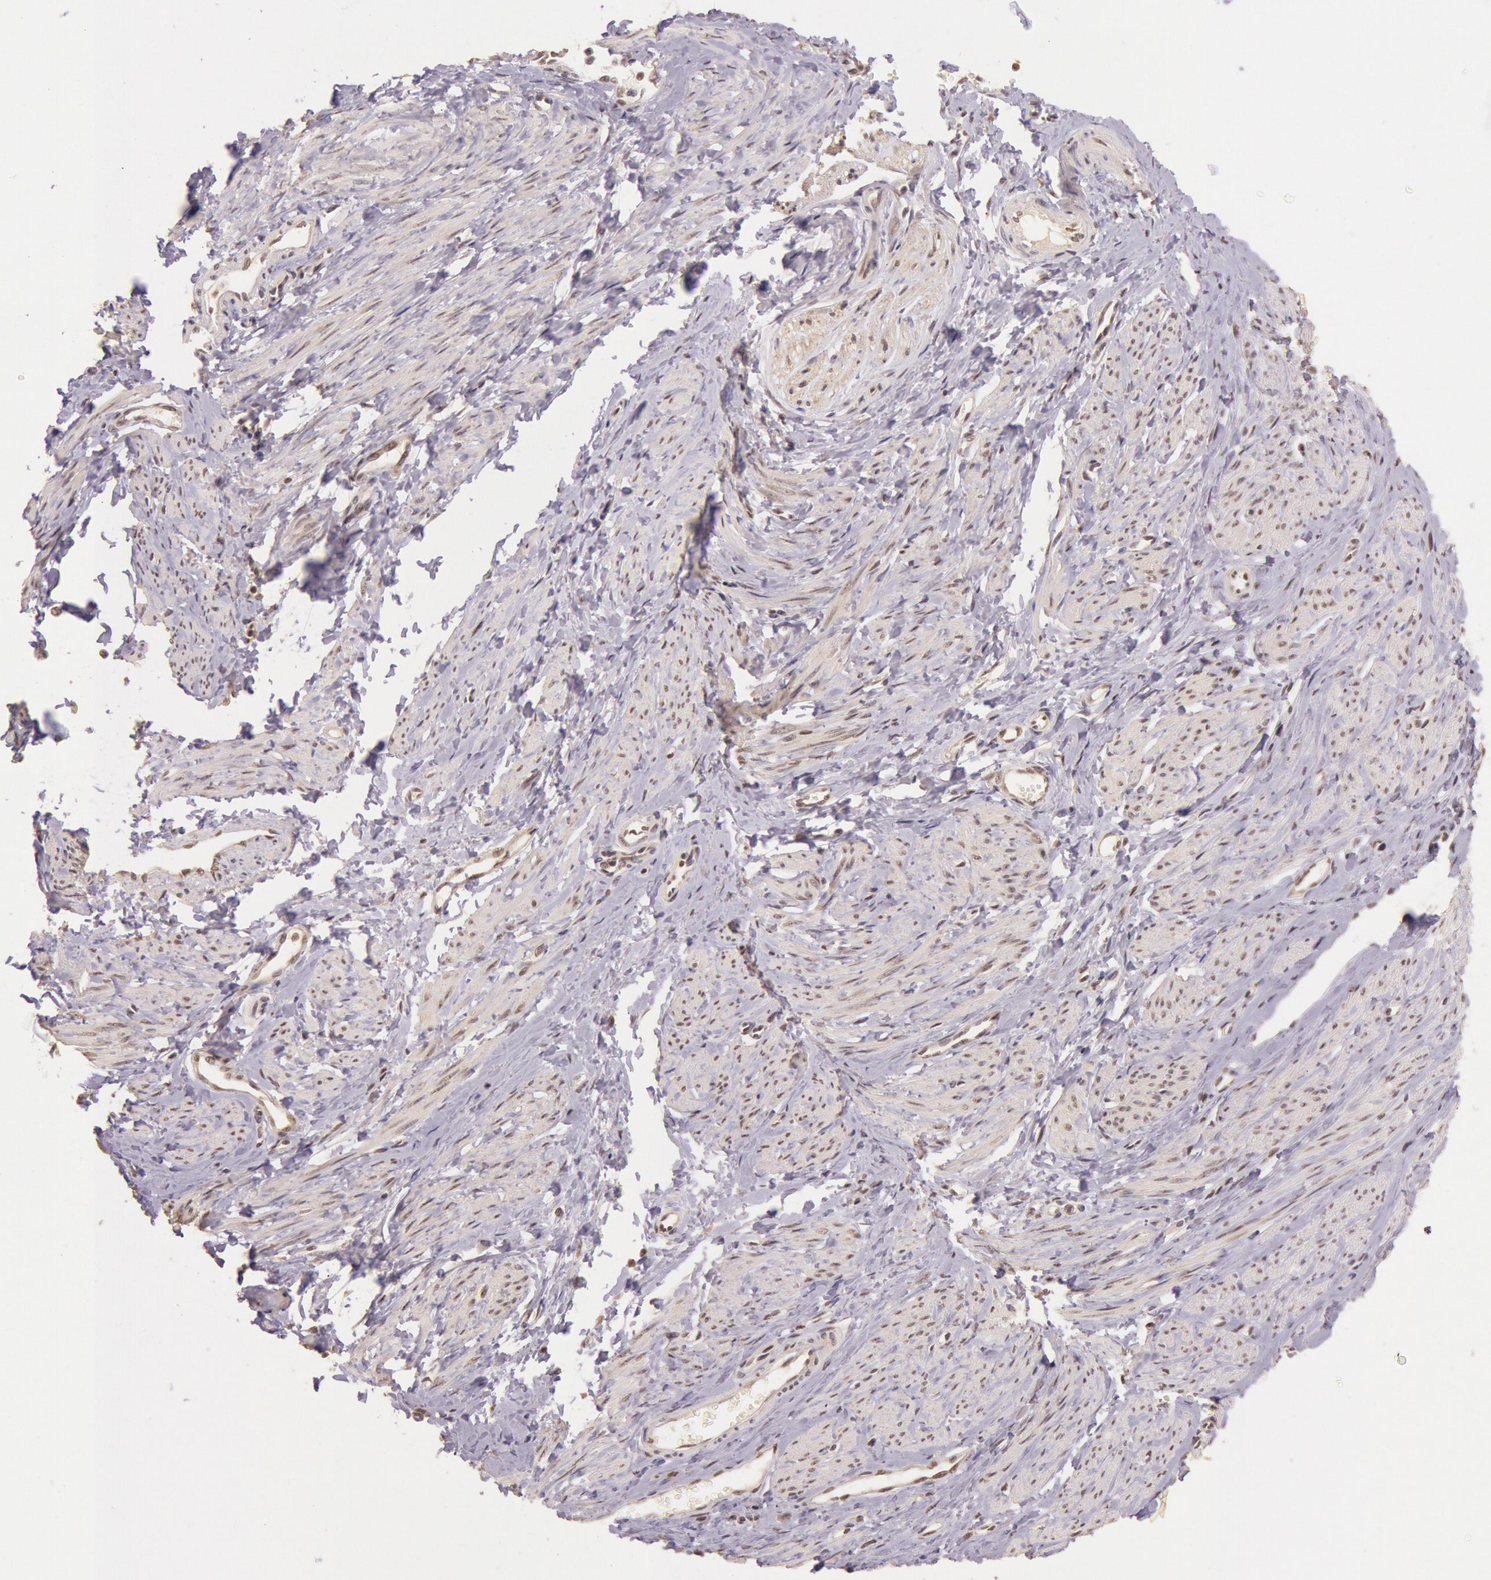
{"staining": {"intensity": "weak", "quantity": ">75%", "location": "nuclear"}, "tissue": "smooth muscle", "cell_type": "Smooth muscle cells", "image_type": "normal", "snomed": [{"axis": "morphology", "description": "Normal tissue, NOS"}, {"axis": "topography", "description": "Smooth muscle"}, {"axis": "topography", "description": "Uterus"}], "caption": "Human smooth muscle stained for a protein (brown) shows weak nuclear positive staining in about >75% of smooth muscle cells.", "gene": "RTL10", "patient": {"sex": "female", "age": 39}}